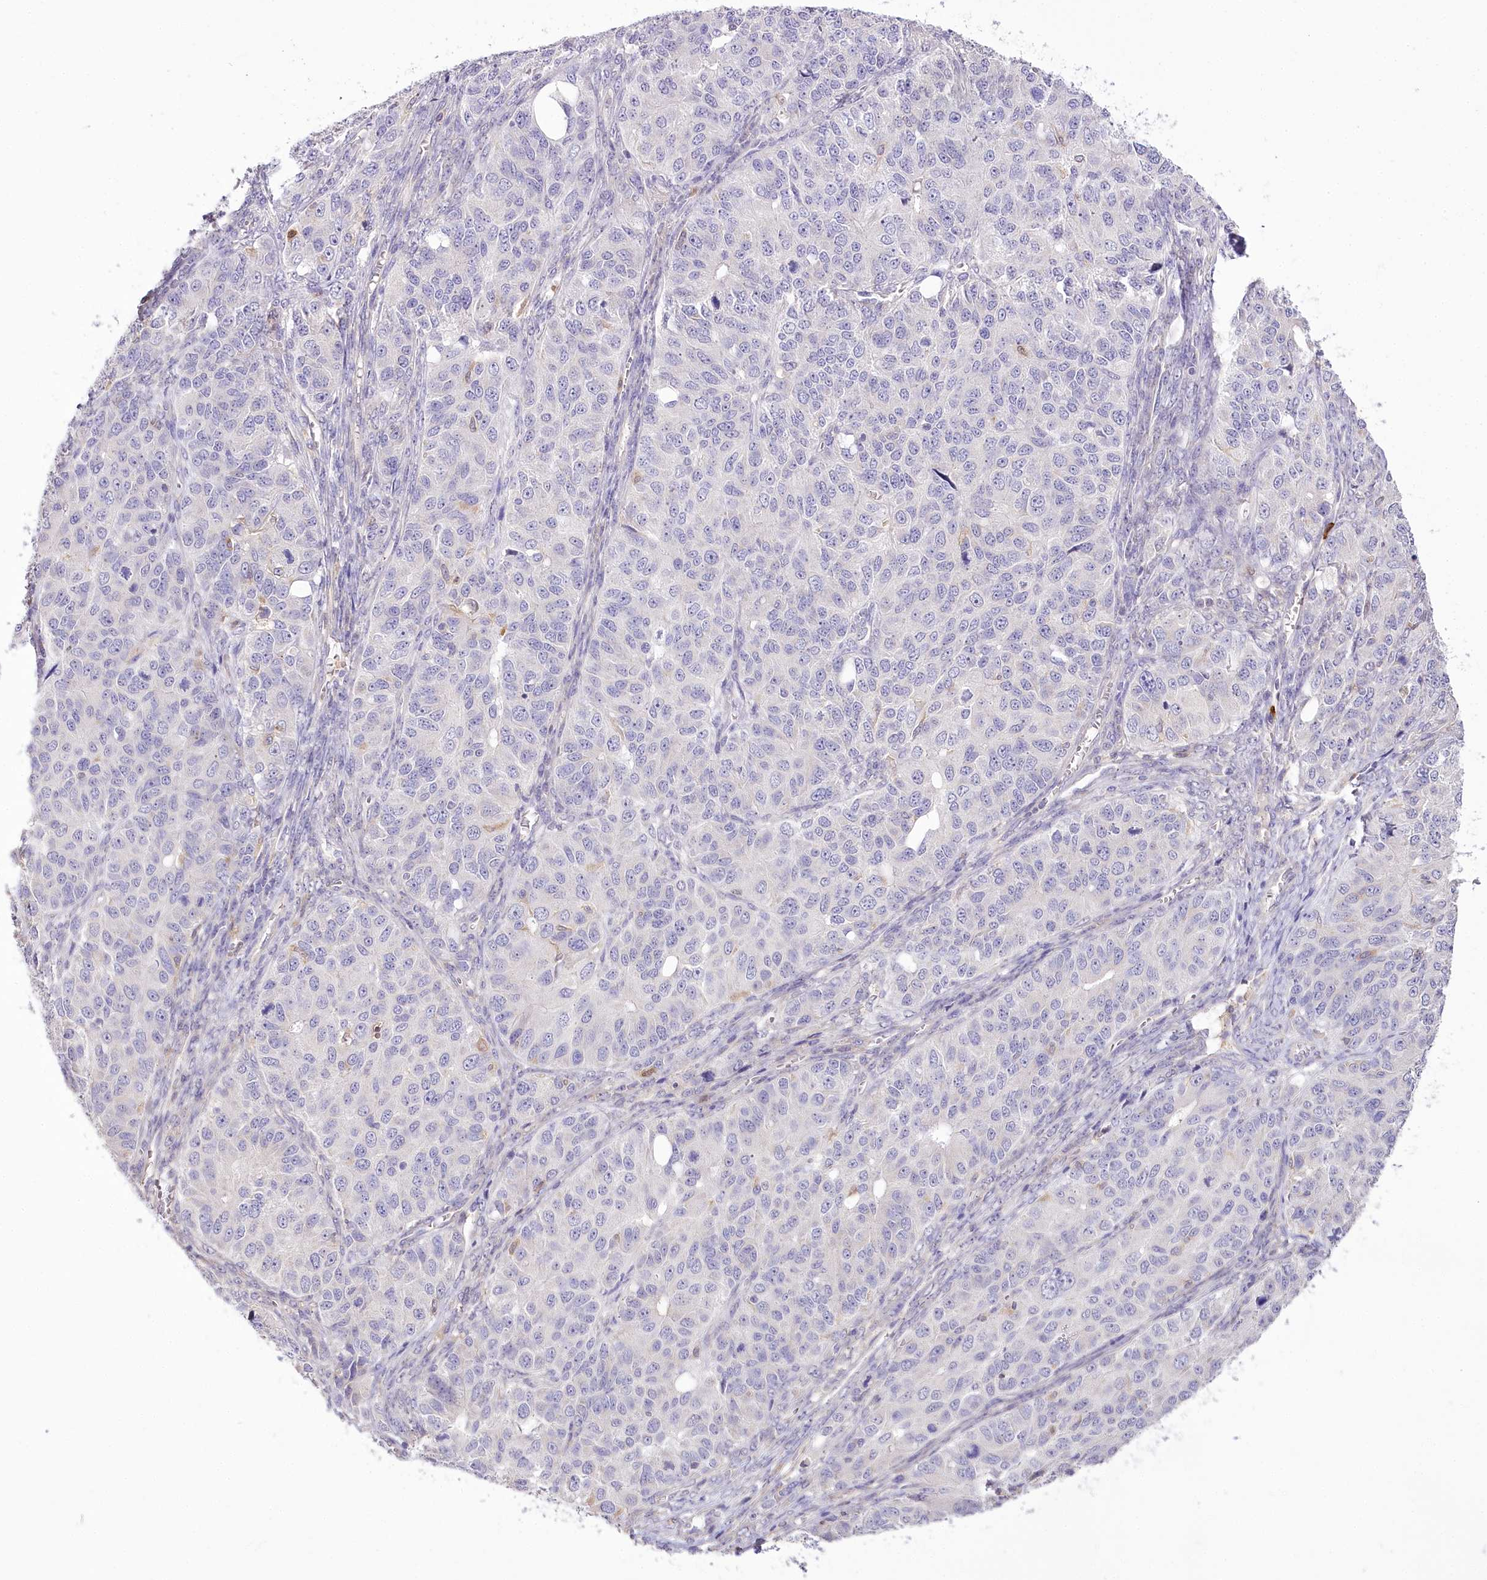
{"staining": {"intensity": "negative", "quantity": "none", "location": "none"}, "tissue": "ovarian cancer", "cell_type": "Tumor cells", "image_type": "cancer", "snomed": [{"axis": "morphology", "description": "Carcinoma, endometroid"}, {"axis": "topography", "description": "Ovary"}], "caption": "Immunohistochemical staining of human ovarian cancer (endometroid carcinoma) displays no significant expression in tumor cells.", "gene": "DPYD", "patient": {"sex": "female", "age": 51}}